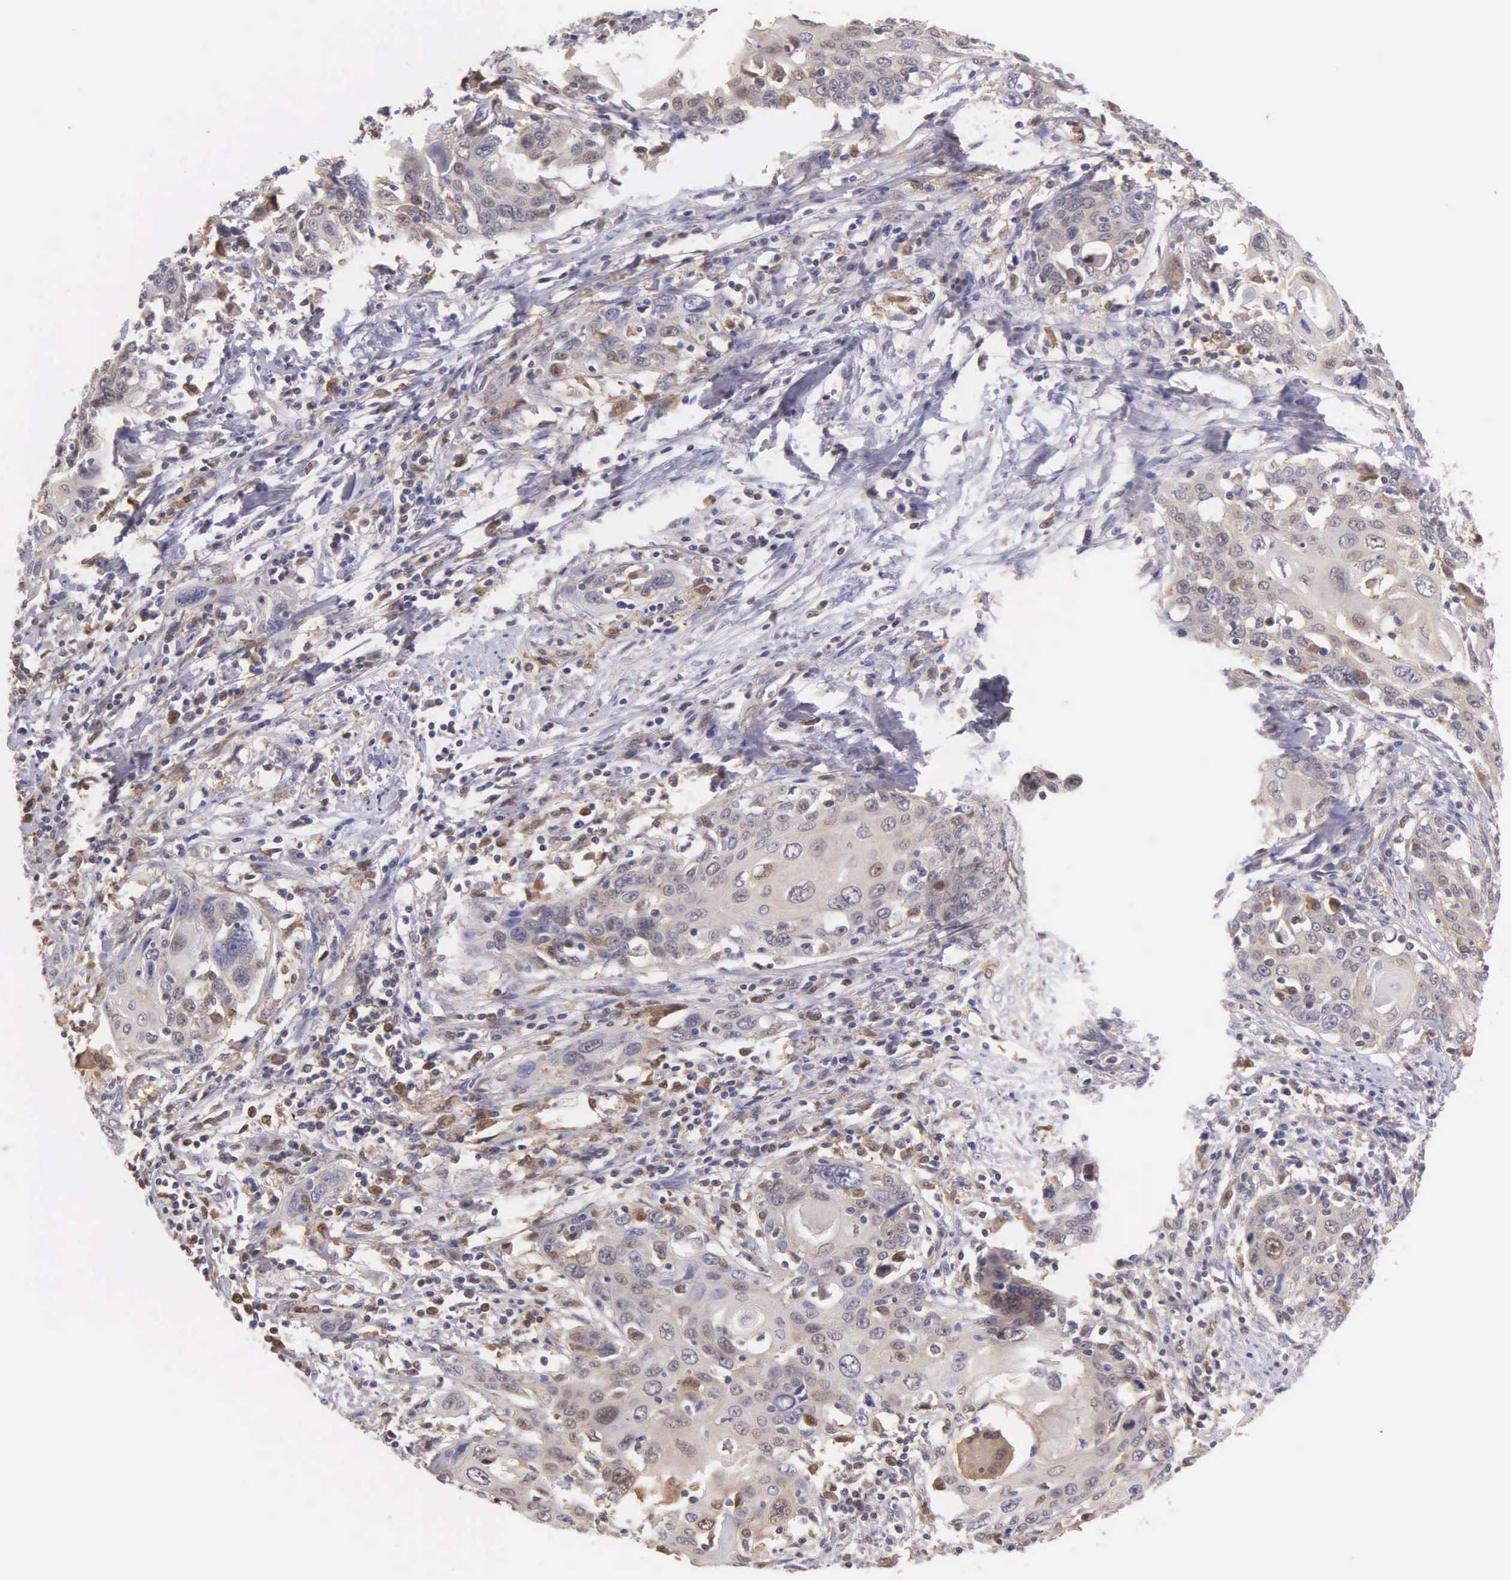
{"staining": {"intensity": "weak", "quantity": ">75%", "location": "cytoplasmic/membranous"}, "tissue": "cervical cancer", "cell_type": "Tumor cells", "image_type": "cancer", "snomed": [{"axis": "morphology", "description": "Squamous cell carcinoma, NOS"}, {"axis": "topography", "description": "Cervix"}], "caption": "Immunohistochemistry of human cervical cancer (squamous cell carcinoma) exhibits low levels of weak cytoplasmic/membranous positivity in about >75% of tumor cells.", "gene": "BID", "patient": {"sex": "female", "age": 54}}